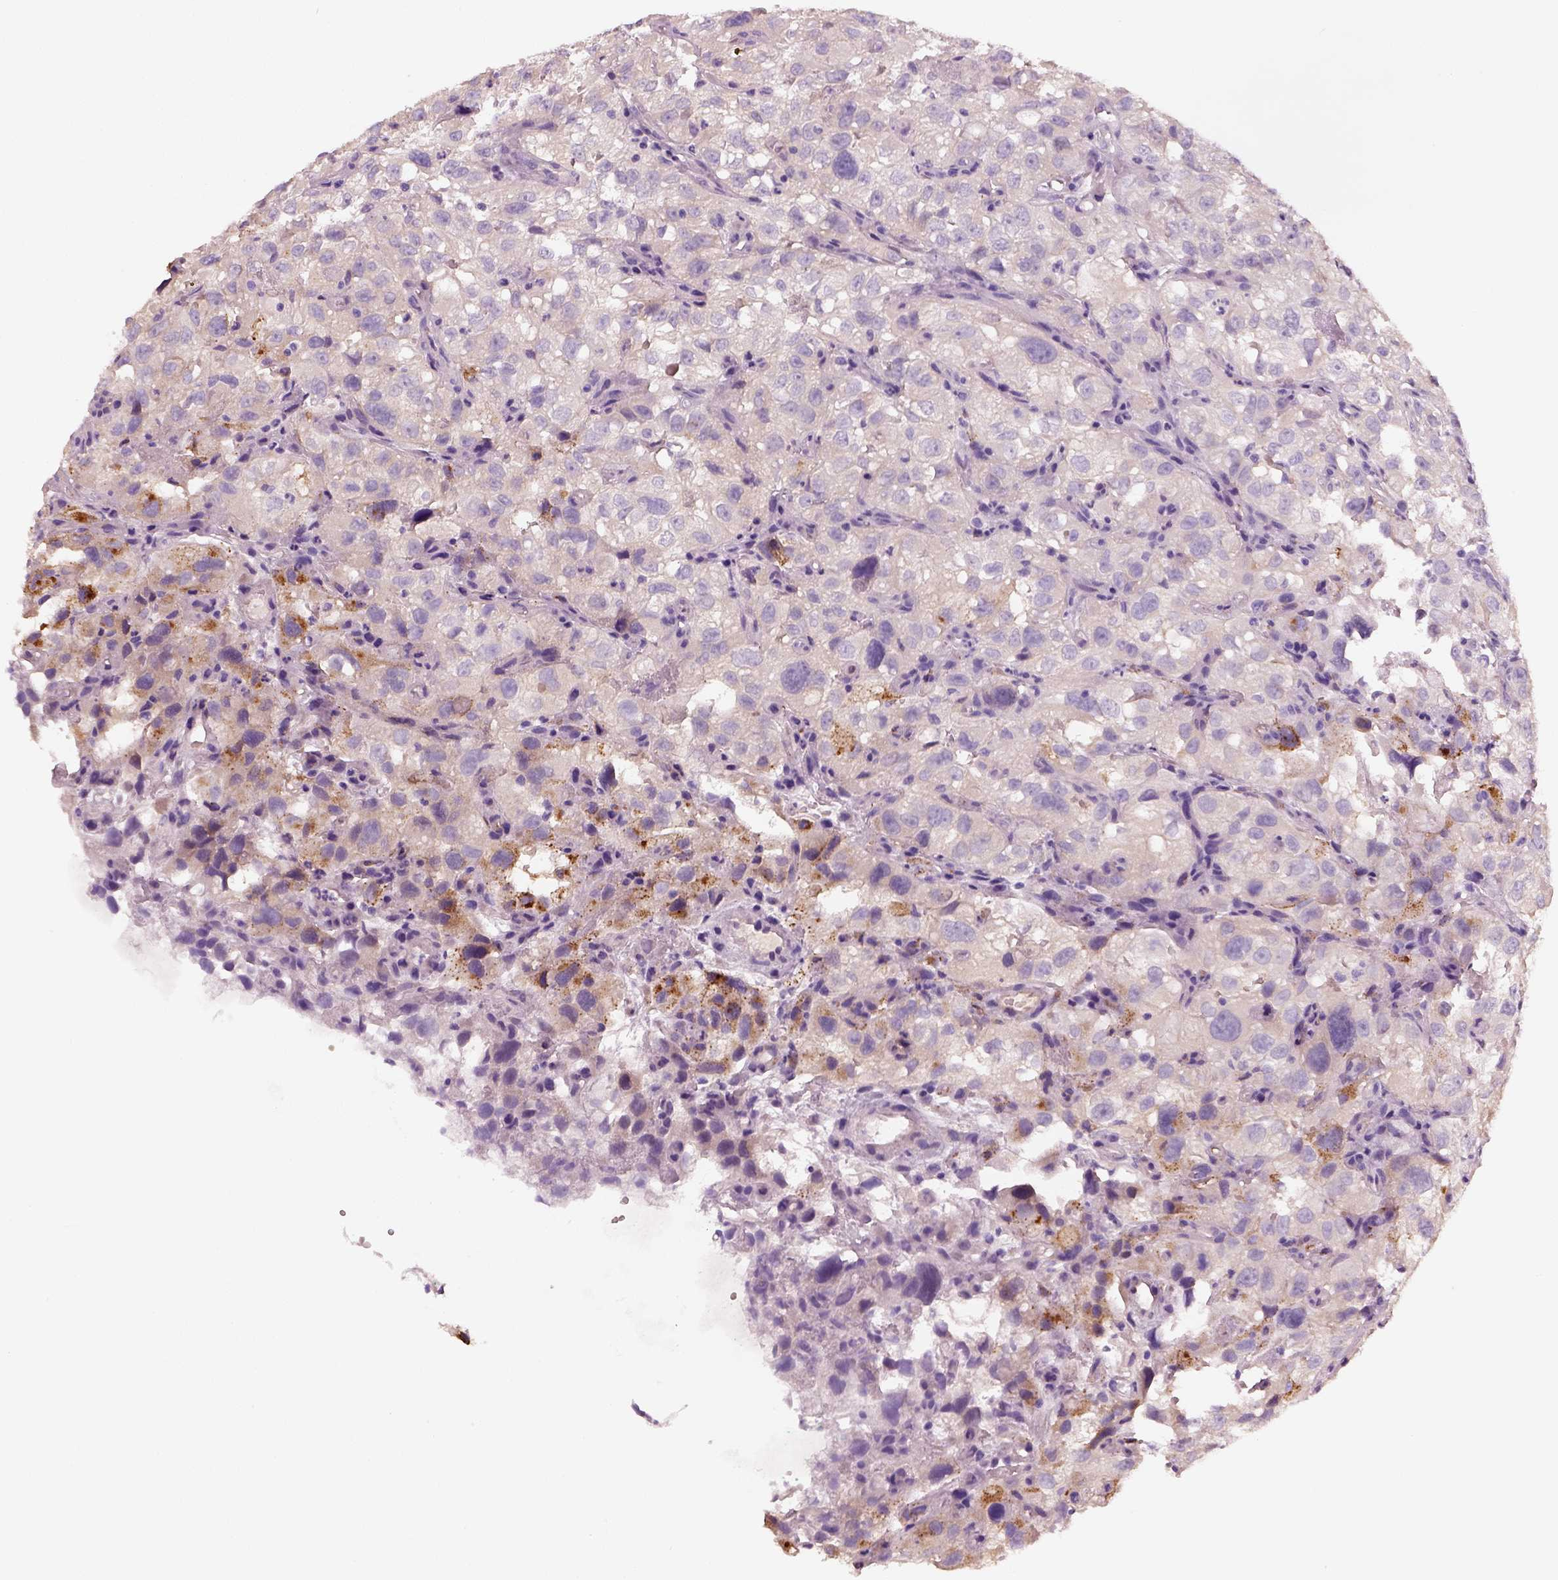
{"staining": {"intensity": "negative", "quantity": "none", "location": "none"}, "tissue": "renal cancer", "cell_type": "Tumor cells", "image_type": "cancer", "snomed": [{"axis": "morphology", "description": "Adenocarcinoma, NOS"}, {"axis": "topography", "description": "Kidney"}], "caption": "Immunohistochemical staining of human adenocarcinoma (renal) reveals no significant positivity in tumor cells.", "gene": "ELSPBP1", "patient": {"sex": "male", "age": 64}}